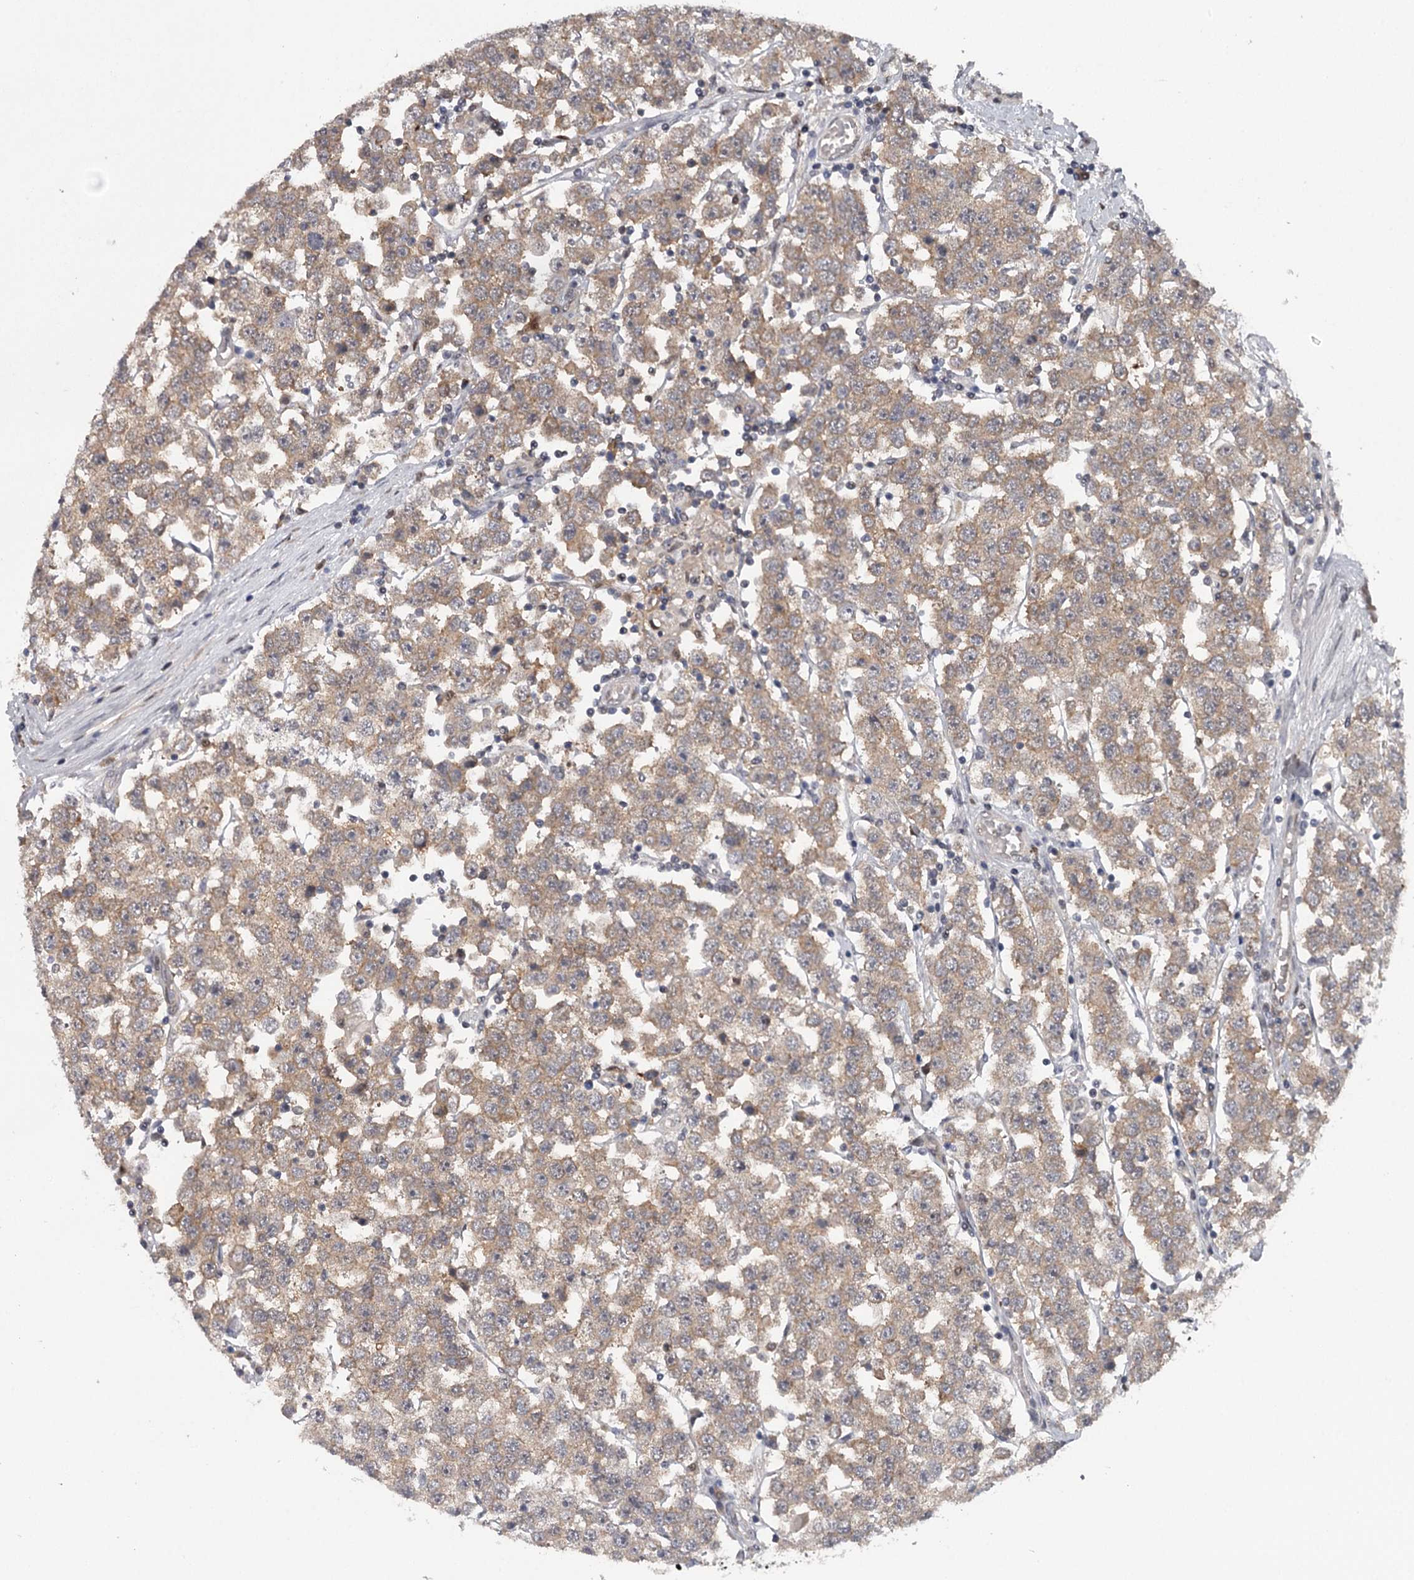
{"staining": {"intensity": "weak", "quantity": "<25%", "location": "cytoplasmic/membranous"}, "tissue": "testis cancer", "cell_type": "Tumor cells", "image_type": "cancer", "snomed": [{"axis": "morphology", "description": "Seminoma, NOS"}, {"axis": "topography", "description": "Testis"}], "caption": "The histopathology image reveals no significant expression in tumor cells of seminoma (testis).", "gene": "GTSF1", "patient": {"sex": "male", "age": 28}}